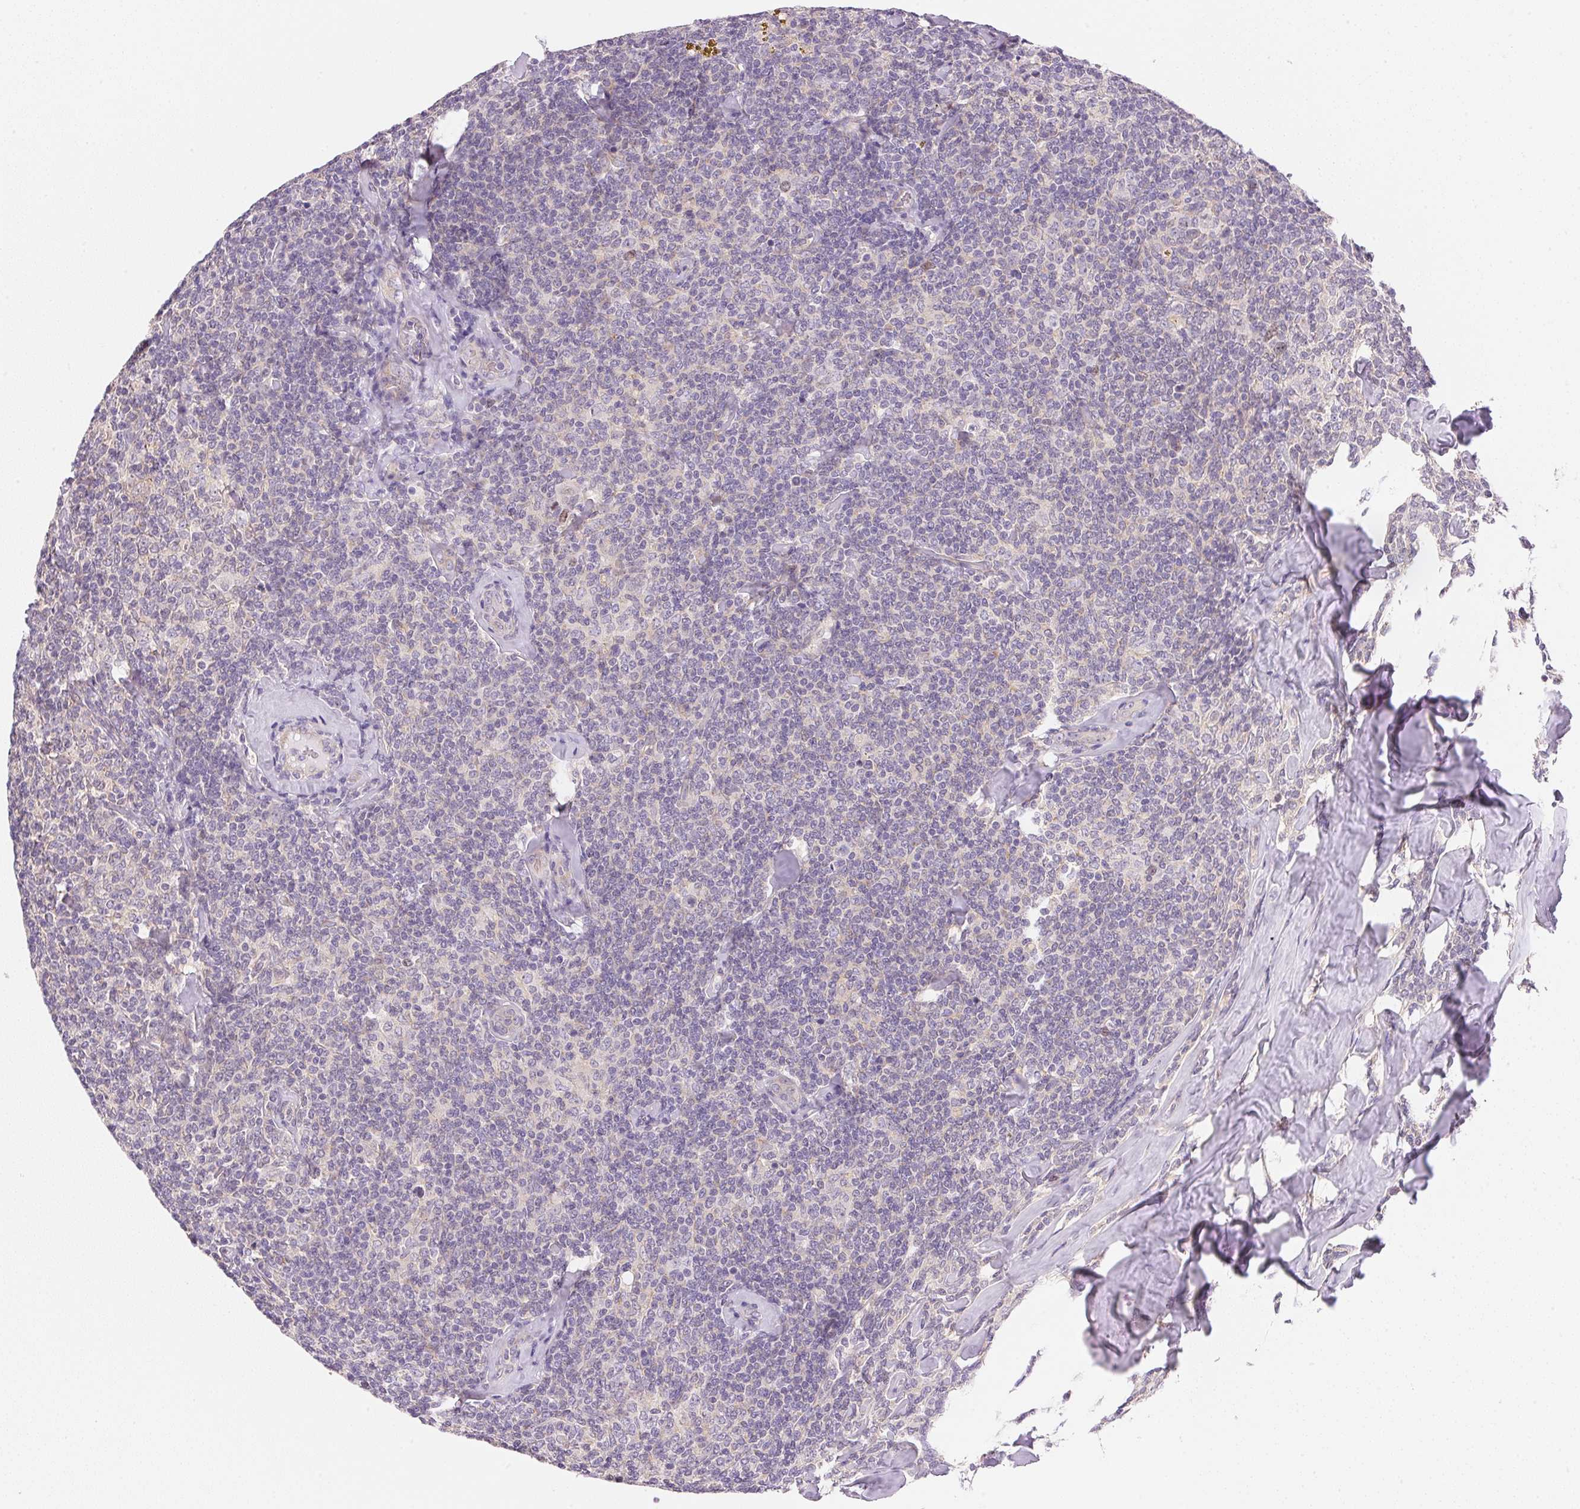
{"staining": {"intensity": "negative", "quantity": "none", "location": "none"}, "tissue": "lymphoma", "cell_type": "Tumor cells", "image_type": "cancer", "snomed": [{"axis": "morphology", "description": "Malignant lymphoma, non-Hodgkin's type, Low grade"}, {"axis": "topography", "description": "Lymph node"}], "caption": "This is a micrograph of immunohistochemistry staining of low-grade malignant lymphoma, non-Hodgkin's type, which shows no expression in tumor cells.", "gene": "SMTN", "patient": {"sex": "female", "age": 56}}